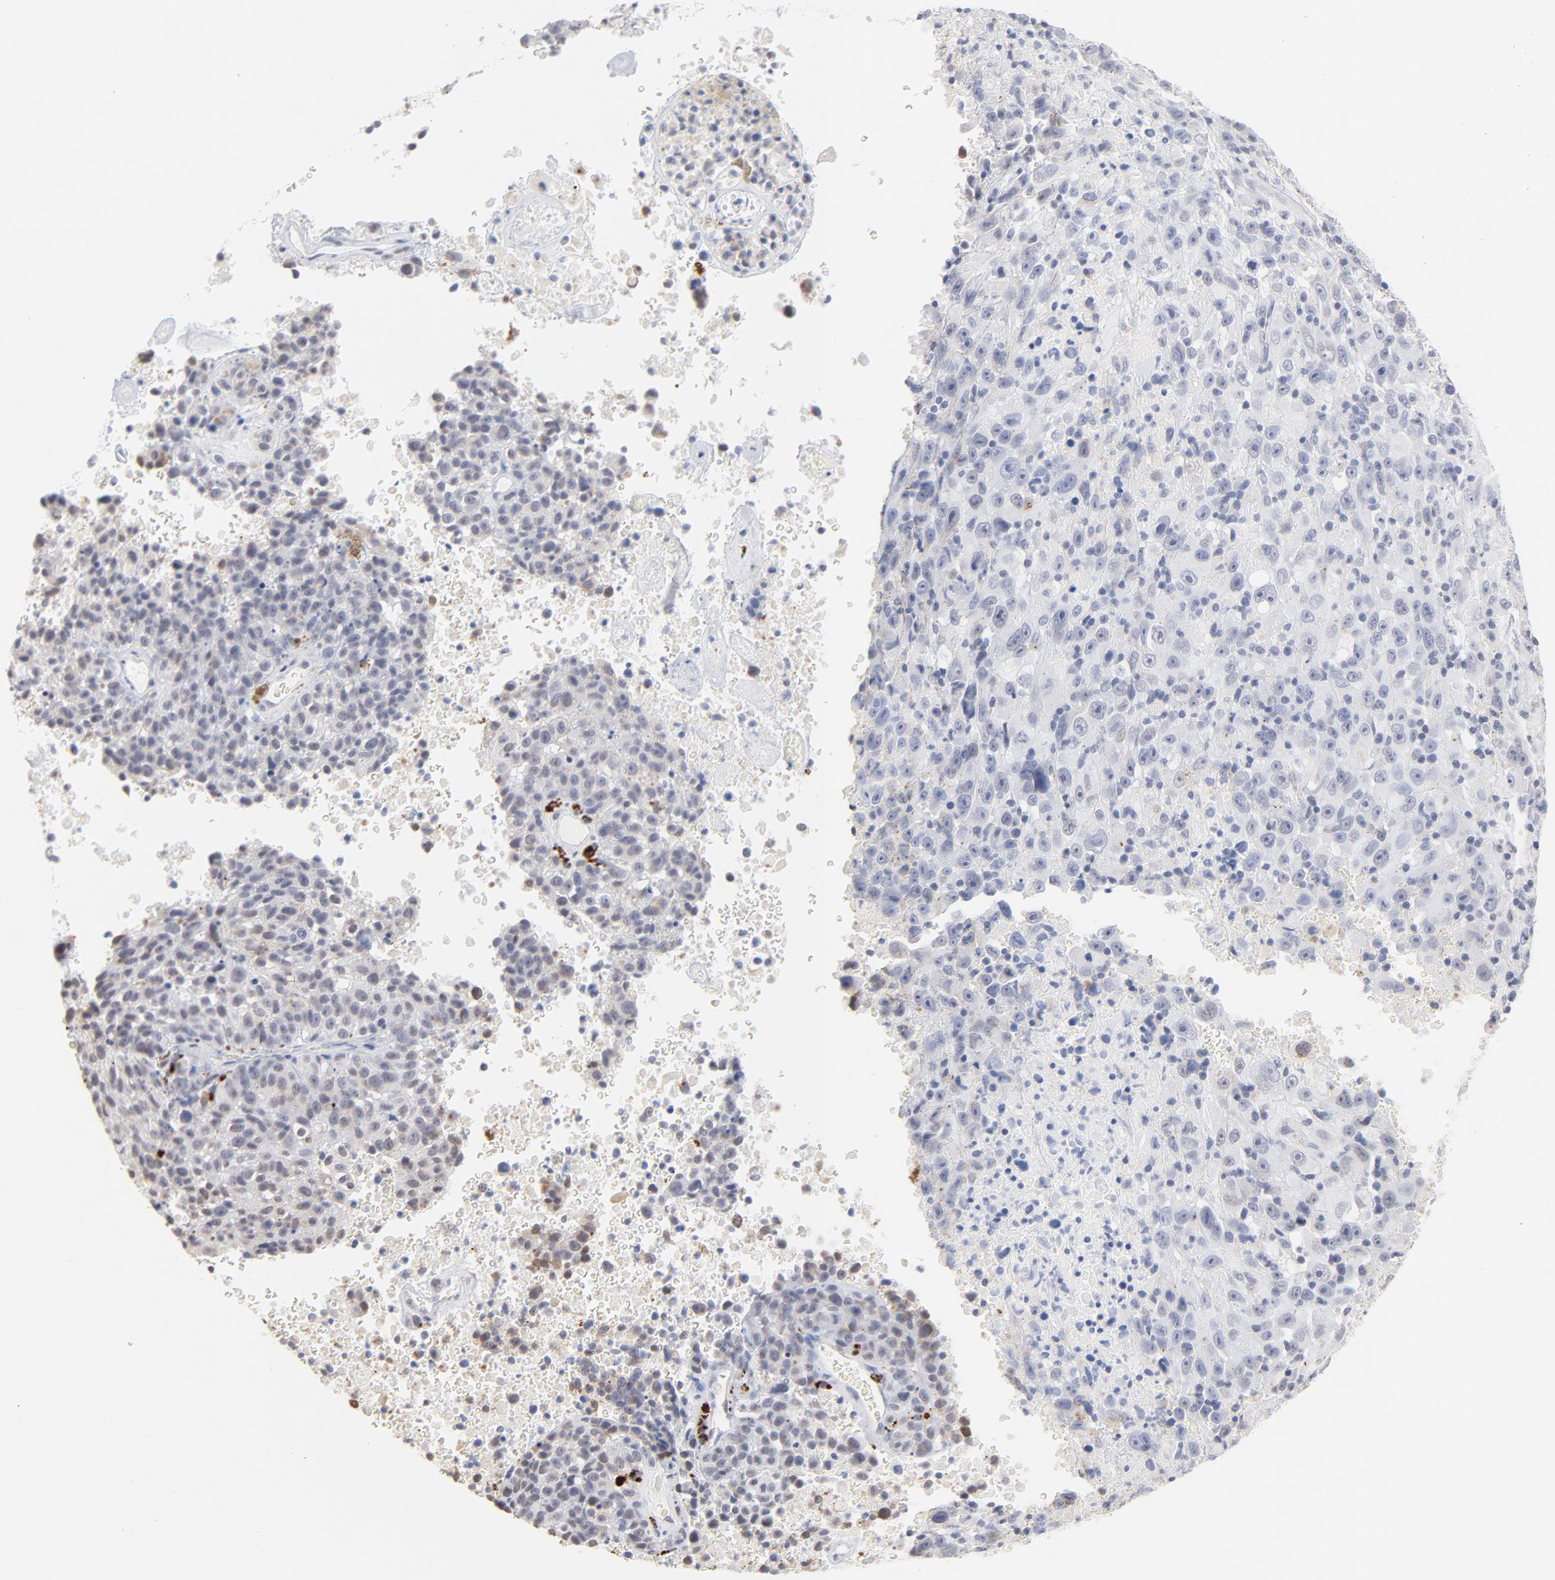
{"staining": {"intensity": "strong", "quantity": "<25%", "location": "cytoplasmic/membranous"}, "tissue": "melanoma", "cell_type": "Tumor cells", "image_type": "cancer", "snomed": [{"axis": "morphology", "description": "Malignant melanoma, Metastatic site"}, {"axis": "topography", "description": "Cerebral cortex"}], "caption": "Immunohistochemistry micrograph of human malignant melanoma (metastatic site) stained for a protein (brown), which exhibits medium levels of strong cytoplasmic/membranous staining in about <25% of tumor cells.", "gene": "LTBP2", "patient": {"sex": "female", "age": 52}}